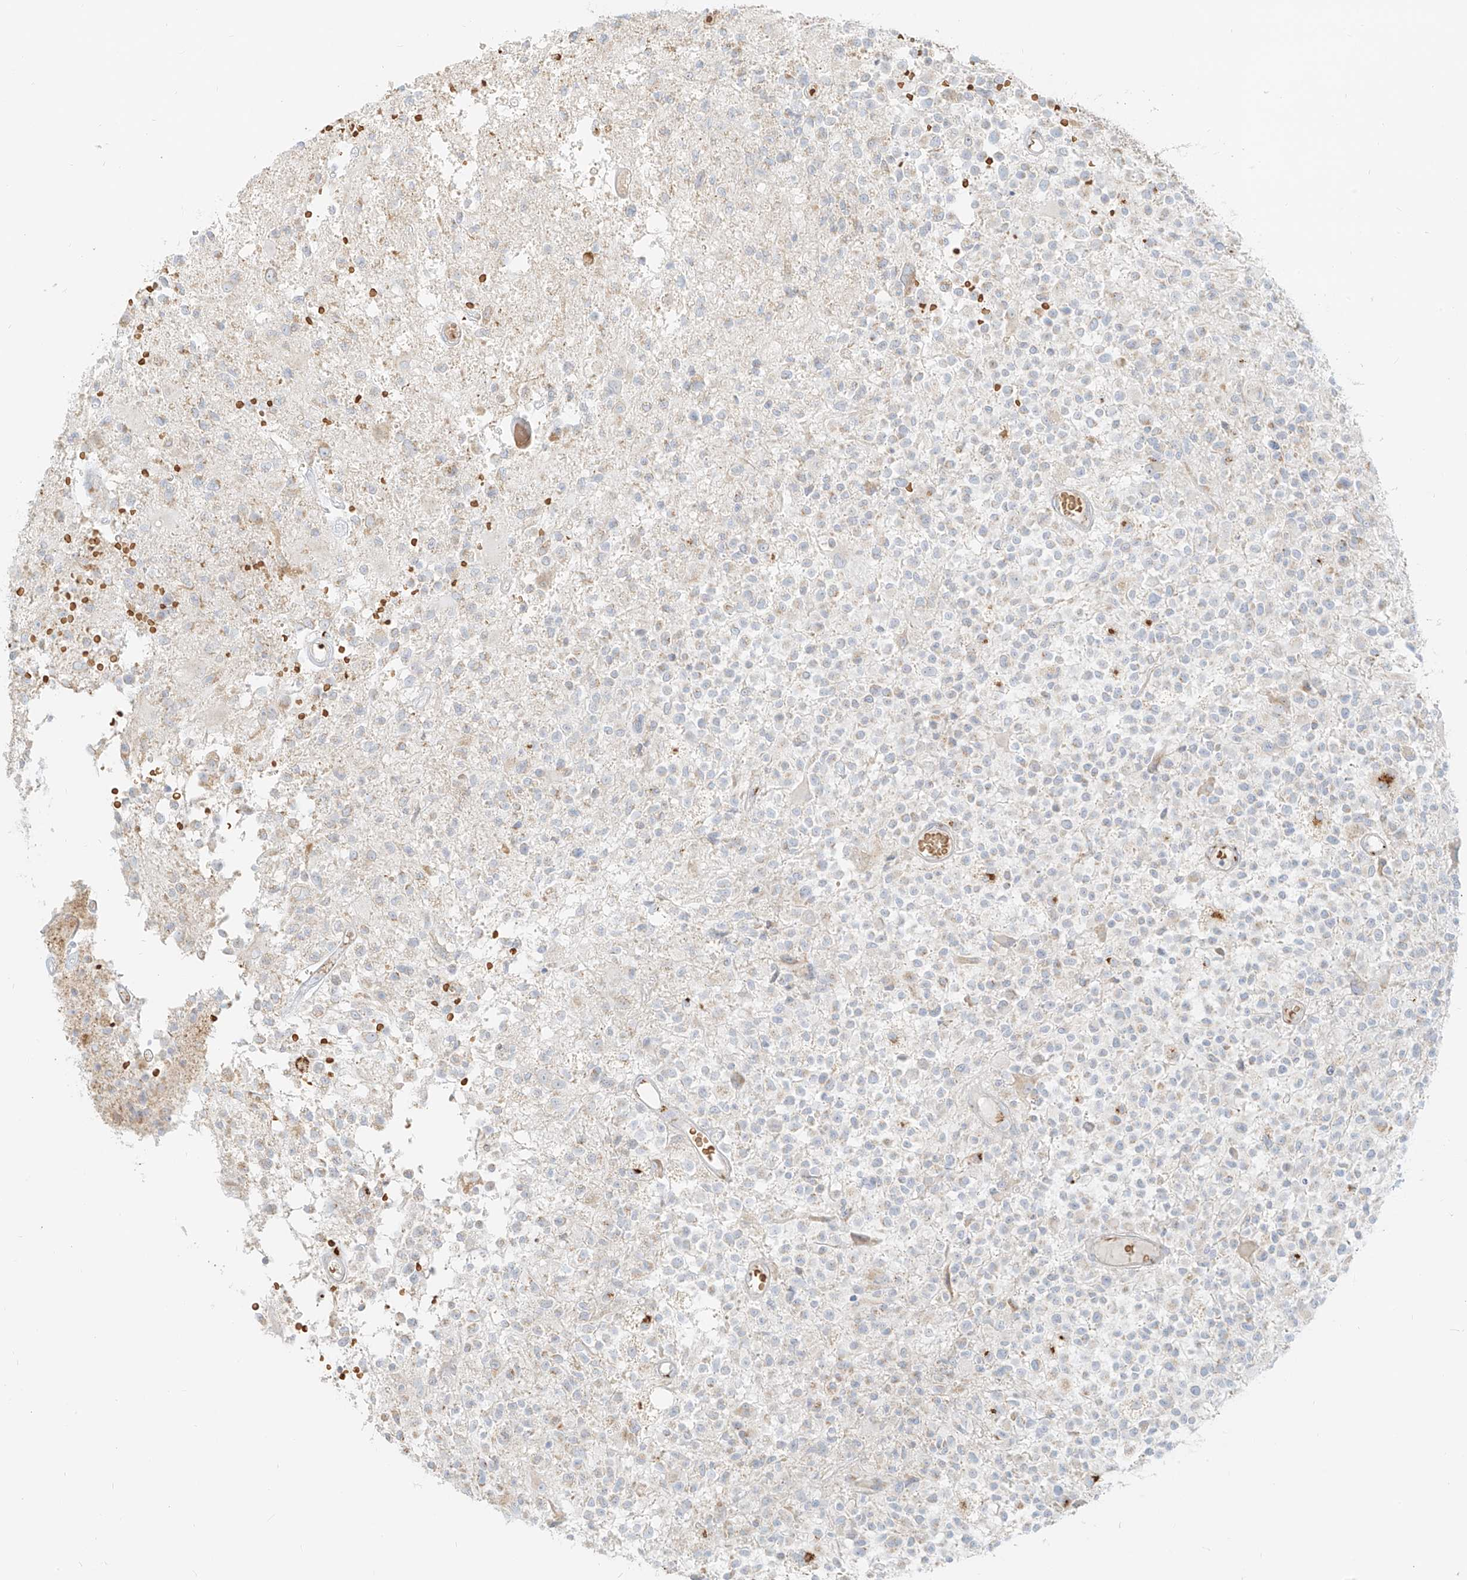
{"staining": {"intensity": "negative", "quantity": "none", "location": "none"}, "tissue": "glioma", "cell_type": "Tumor cells", "image_type": "cancer", "snomed": [{"axis": "morphology", "description": "Glioma, malignant, High grade"}, {"axis": "morphology", "description": "Glioblastoma, NOS"}, {"axis": "topography", "description": "Brain"}], "caption": "IHC of glioma displays no expression in tumor cells.", "gene": "TMEM87B", "patient": {"sex": "male", "age": 60}}